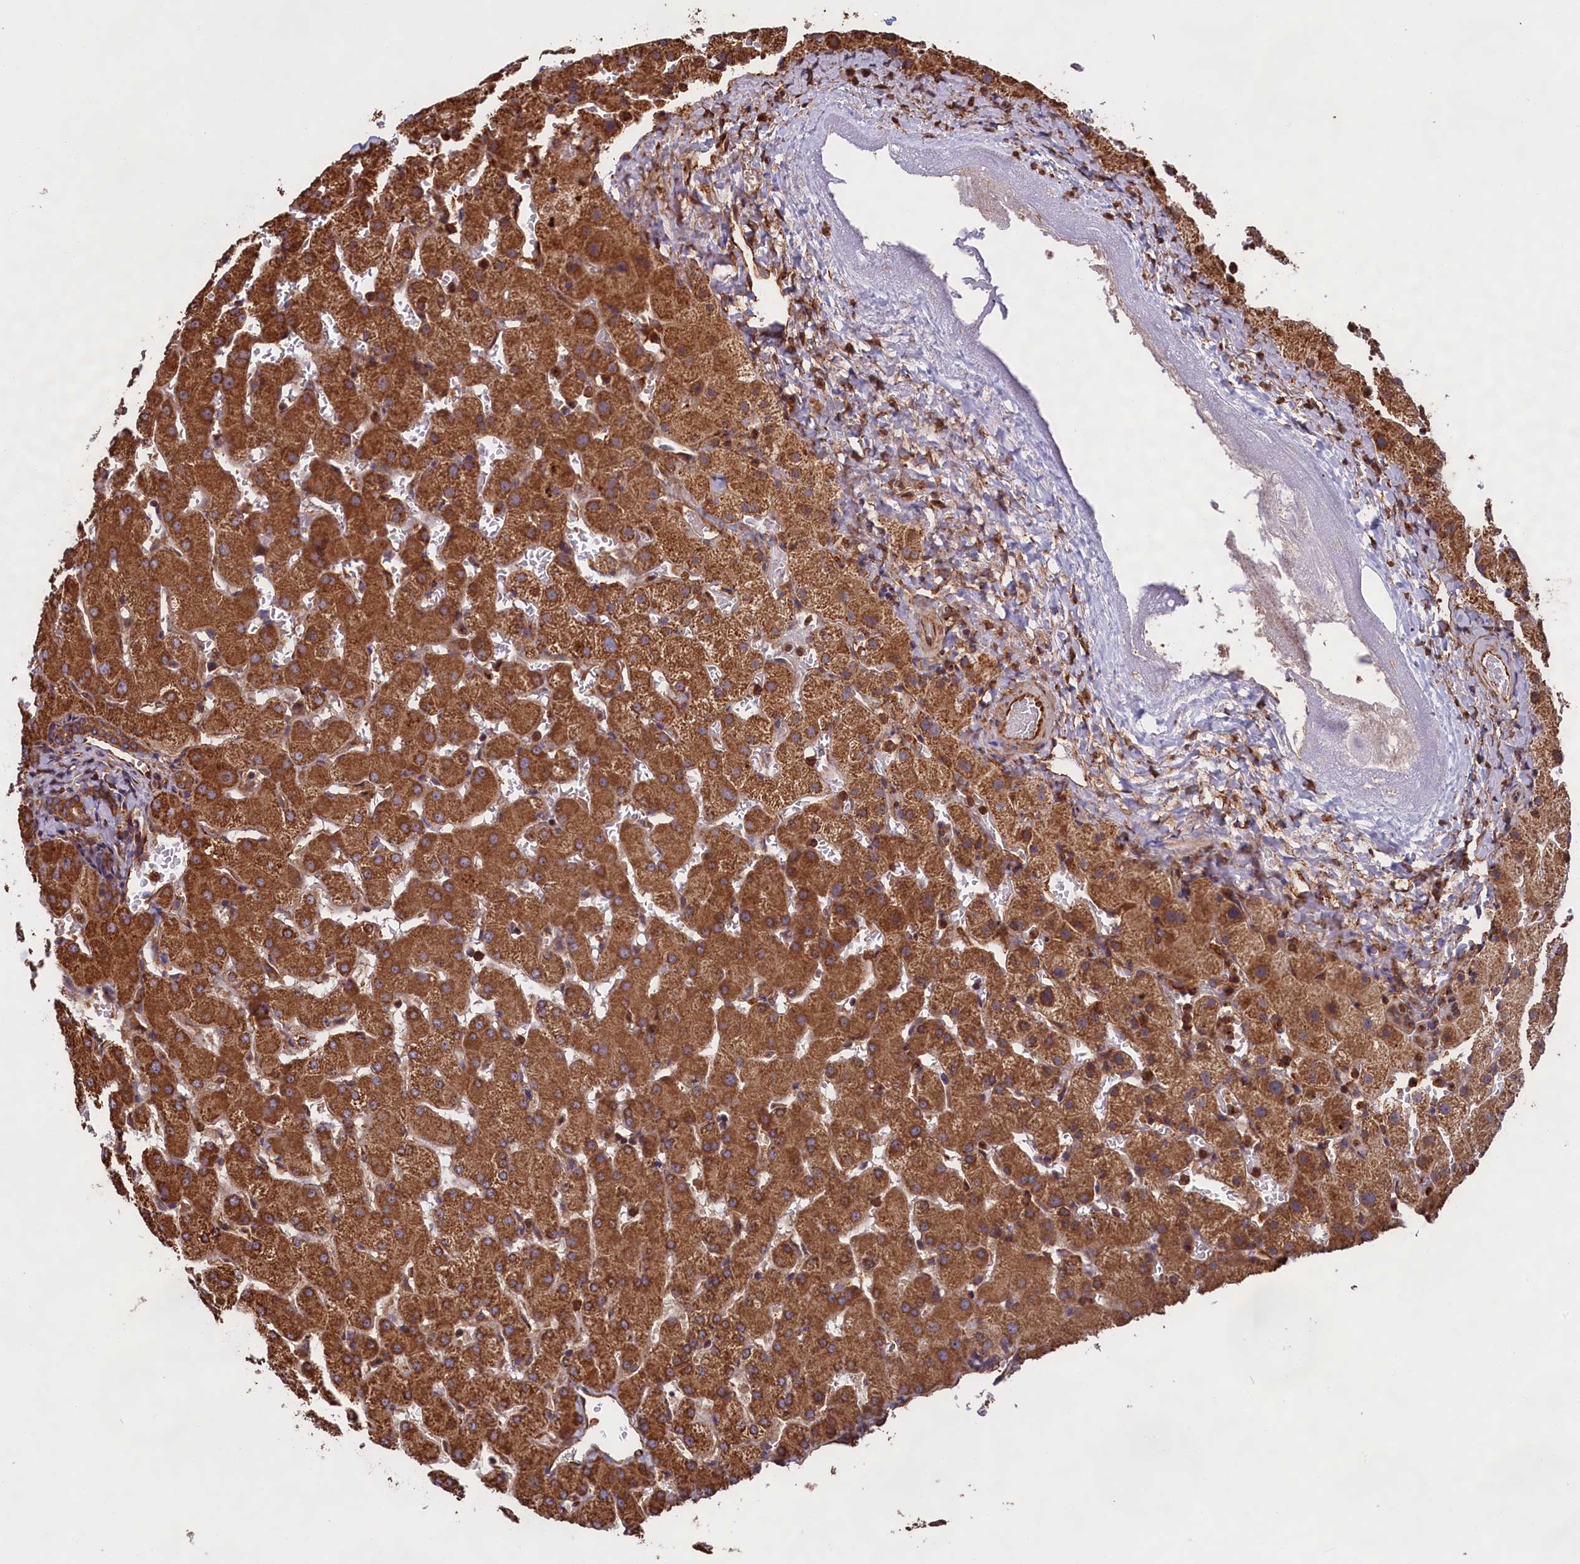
{"staining": {"intensity": "moderate", "quantity": ">75%", "location": "cytoplasmic/membranous"}, "tissue": "liver", "cell_type": "Cholangiocytes", "image_type": "normal", "snomed": [{"axis": "morphology", "description": "Normal tissue, NOS"}, {"axis": "topography", "description": "Liver"}], "caption": "Cholangiocytes exhibit medium levels of moderate cytoplasmic/membranous expression in about >75% of cells in unremarkable liver.", "gene": "CCDC124", "patient": {"sex": "female", "age": 63}}